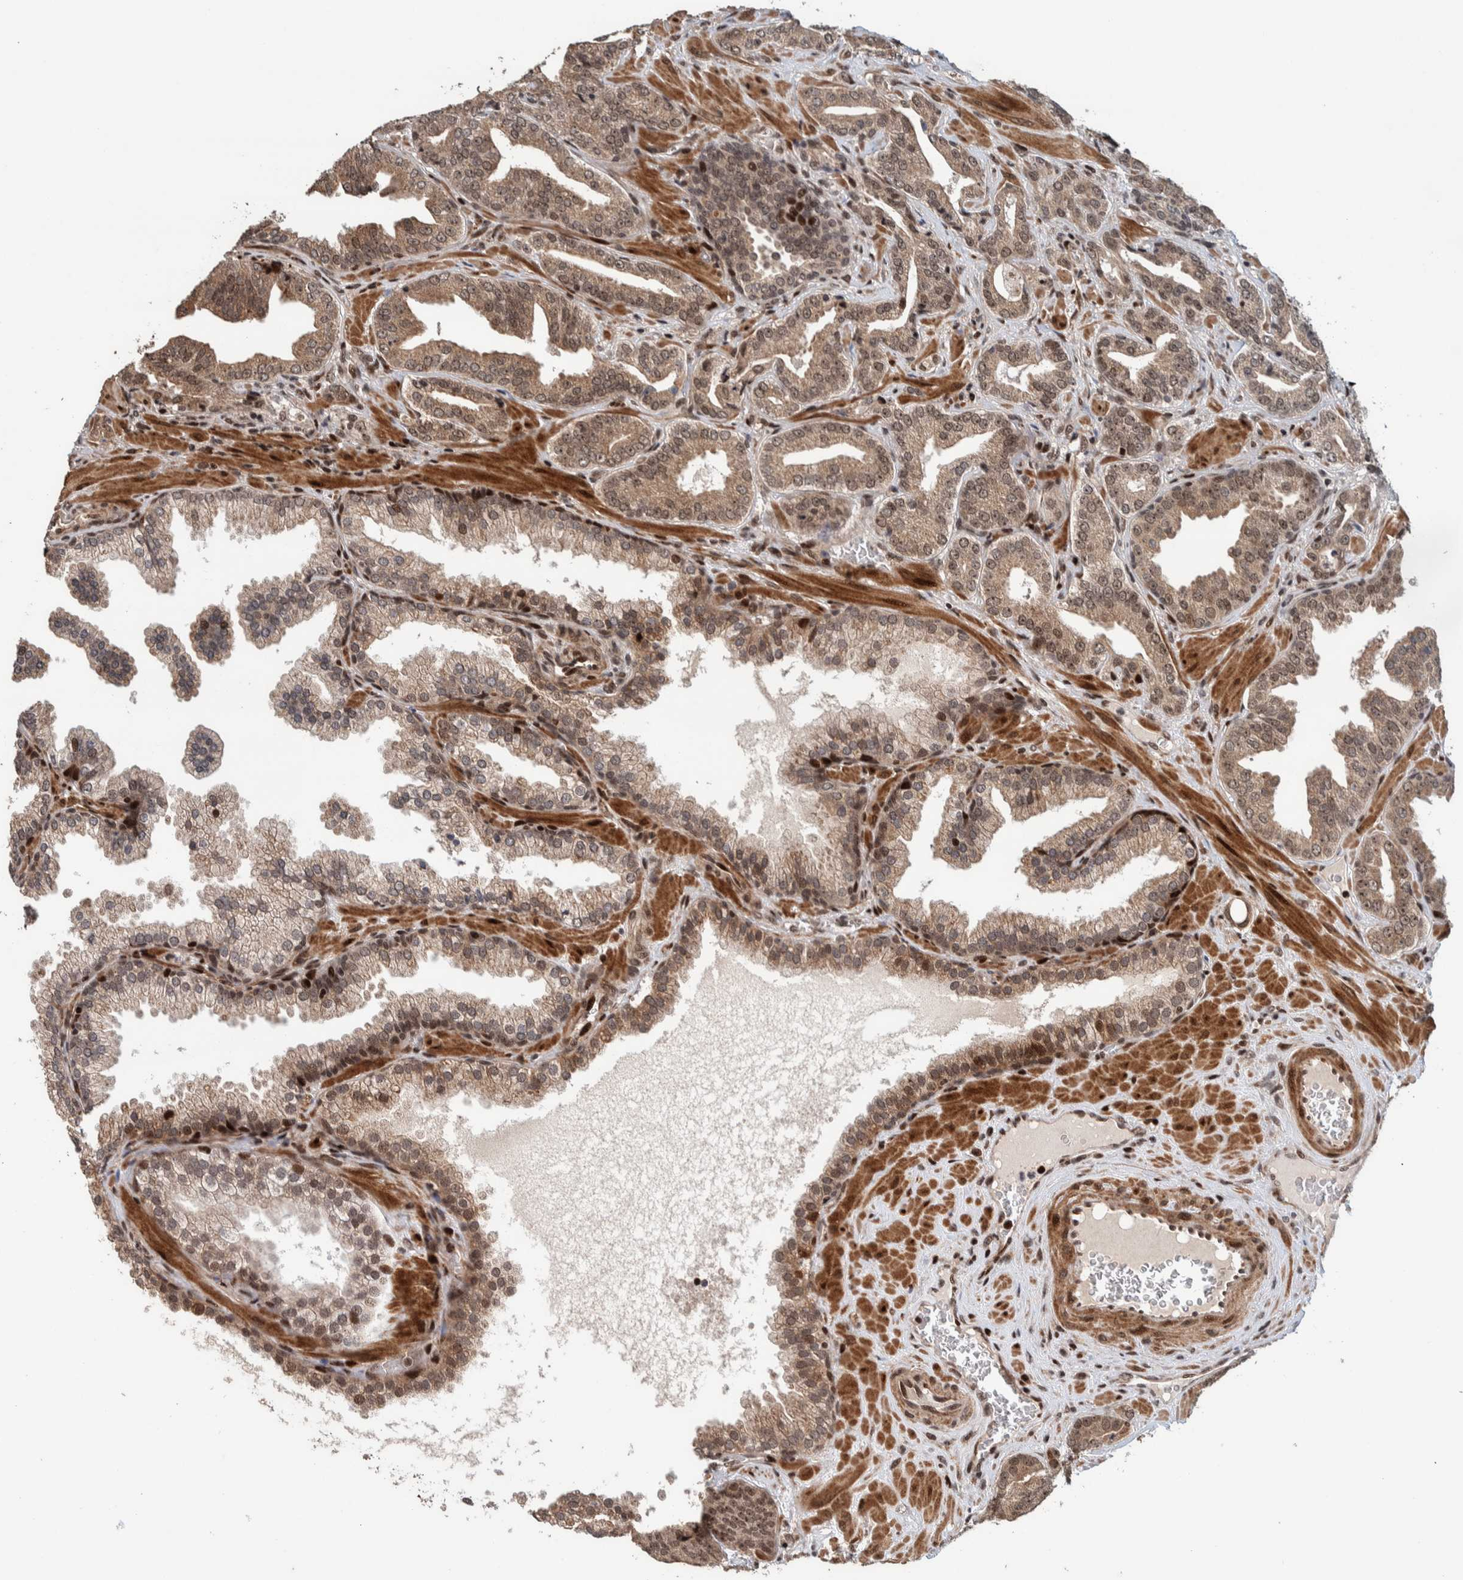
{"staining": {"intensity": "weak", "quantity": ">75%", "location": "cytoplasmic/membranous,nuclear"}, "tissue": "prostate cancer", "cell_type": "Tumor cells", "image_type": "cancer", "snomed": [{"axis": "morphology", "description": "Adenocarcinoma, Low grade"}, {"axis": "topography", "description": "Prostate"}], "caption": "High-magnification brightfield microscopy of prostate low-grade adenocarcinoma stained with DAB (brown) and counterstained with hematoxylin (blue). tumor cells exhibit weak cytoplasmic/membranous and nuclear expression is appreciated in approximately>75% of cells.", "gene": "CHD4", "patient": {"sex": "male", "age": 62}}